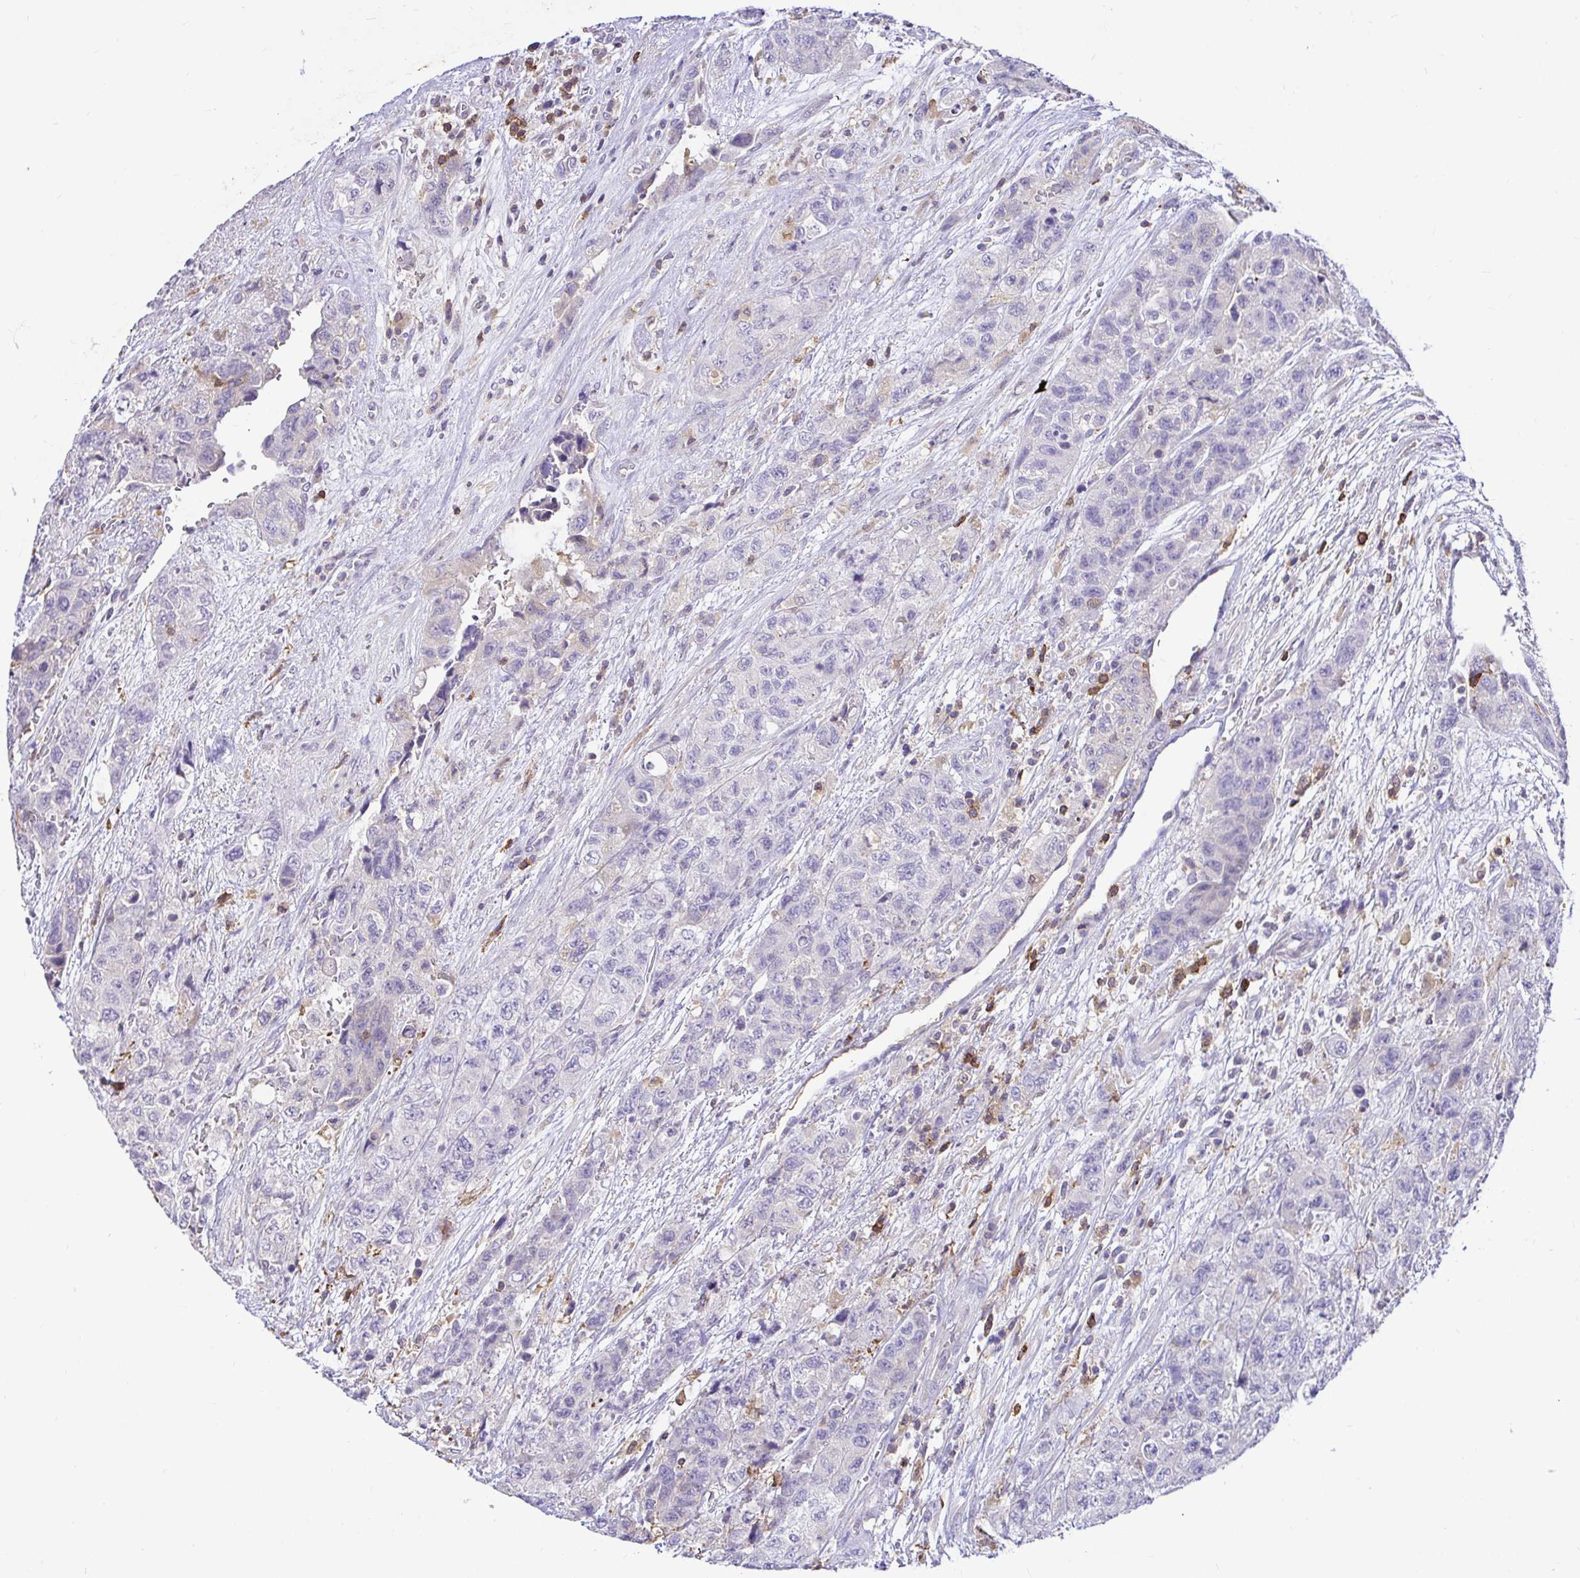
{"staining": {"intensity": "negative", "quantity": "none", "location": "none"}, "tissue": "urothelial cancer", "cell_type": "Tumor cells", "image_type": "cancer", "snomed": [{"axis": "morphology", "description": "Urothelial carcinoma, High grade"}, {"axis": "topography", "description": "Urinary bladder"}], "caption": "IHC histopathology image of neoplastic tissue: urothelial cancer stained with DAB (3,3'-diaminobenzidine) demonstrates no significant protein positivity in tumor cells.", "gene": "SKAP1", "patient": {"sex": "female", "age": 78}}